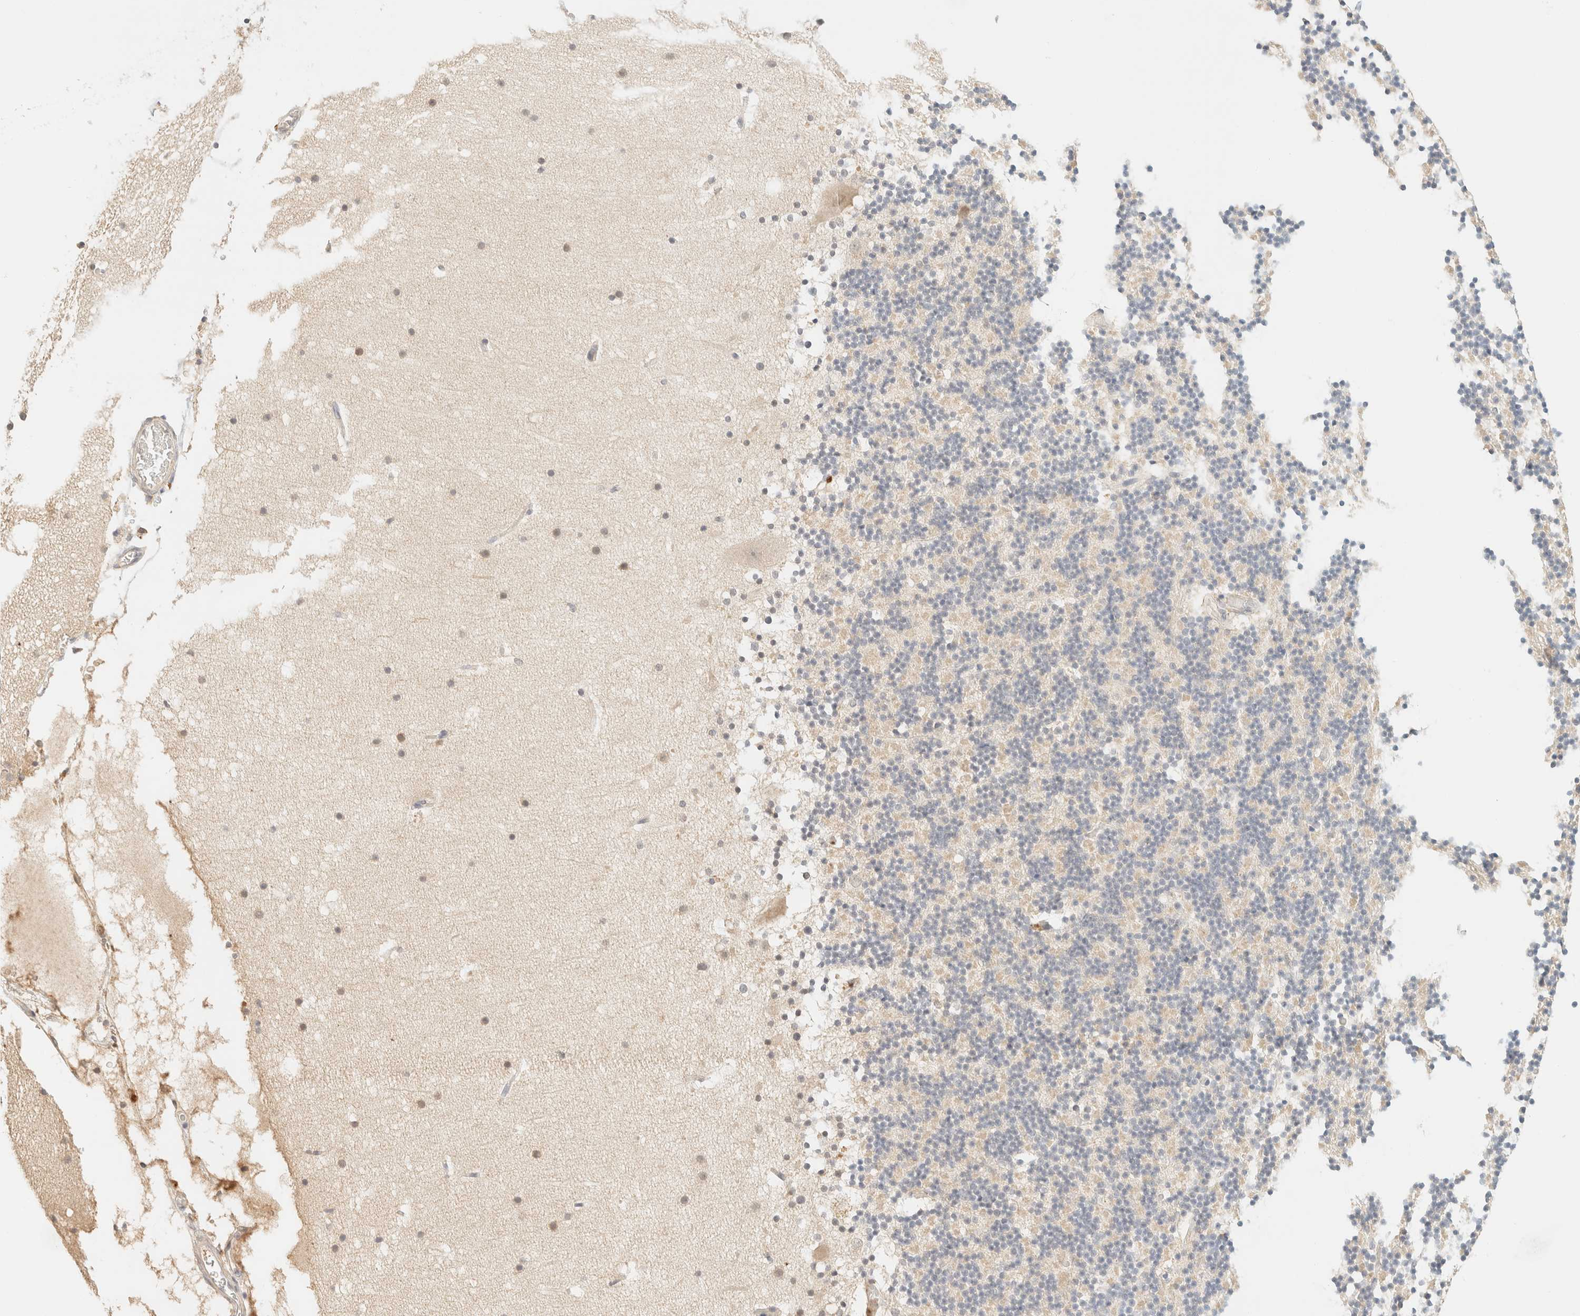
{"staining": {"intensity": "negative", "quantity": "none", "location": "none"}, "tissue": "cerebellum", "cell_type": "Cells in granular layer", "image_type": "normal", "snomed": [{"axis": "morphology", "description": "Normal tissue, NOS"}, {"axis": "topography", "description": "Cerebellum"}], "caption": "Immunohistochemistry micrograph of unremarkable cerebellum: human cerebellum stained with DAB (3,3'-diaminobenzidine) exhibits no significant protein staining in cells in granular layer. The staining was performed using DAB to visualize the protein expression in brown, while the nuclei were stained in blue with hematoxylin (Magnification: 20x).", "gene": "TIMD4", "patient": {"sex": "male", "age": 57}}